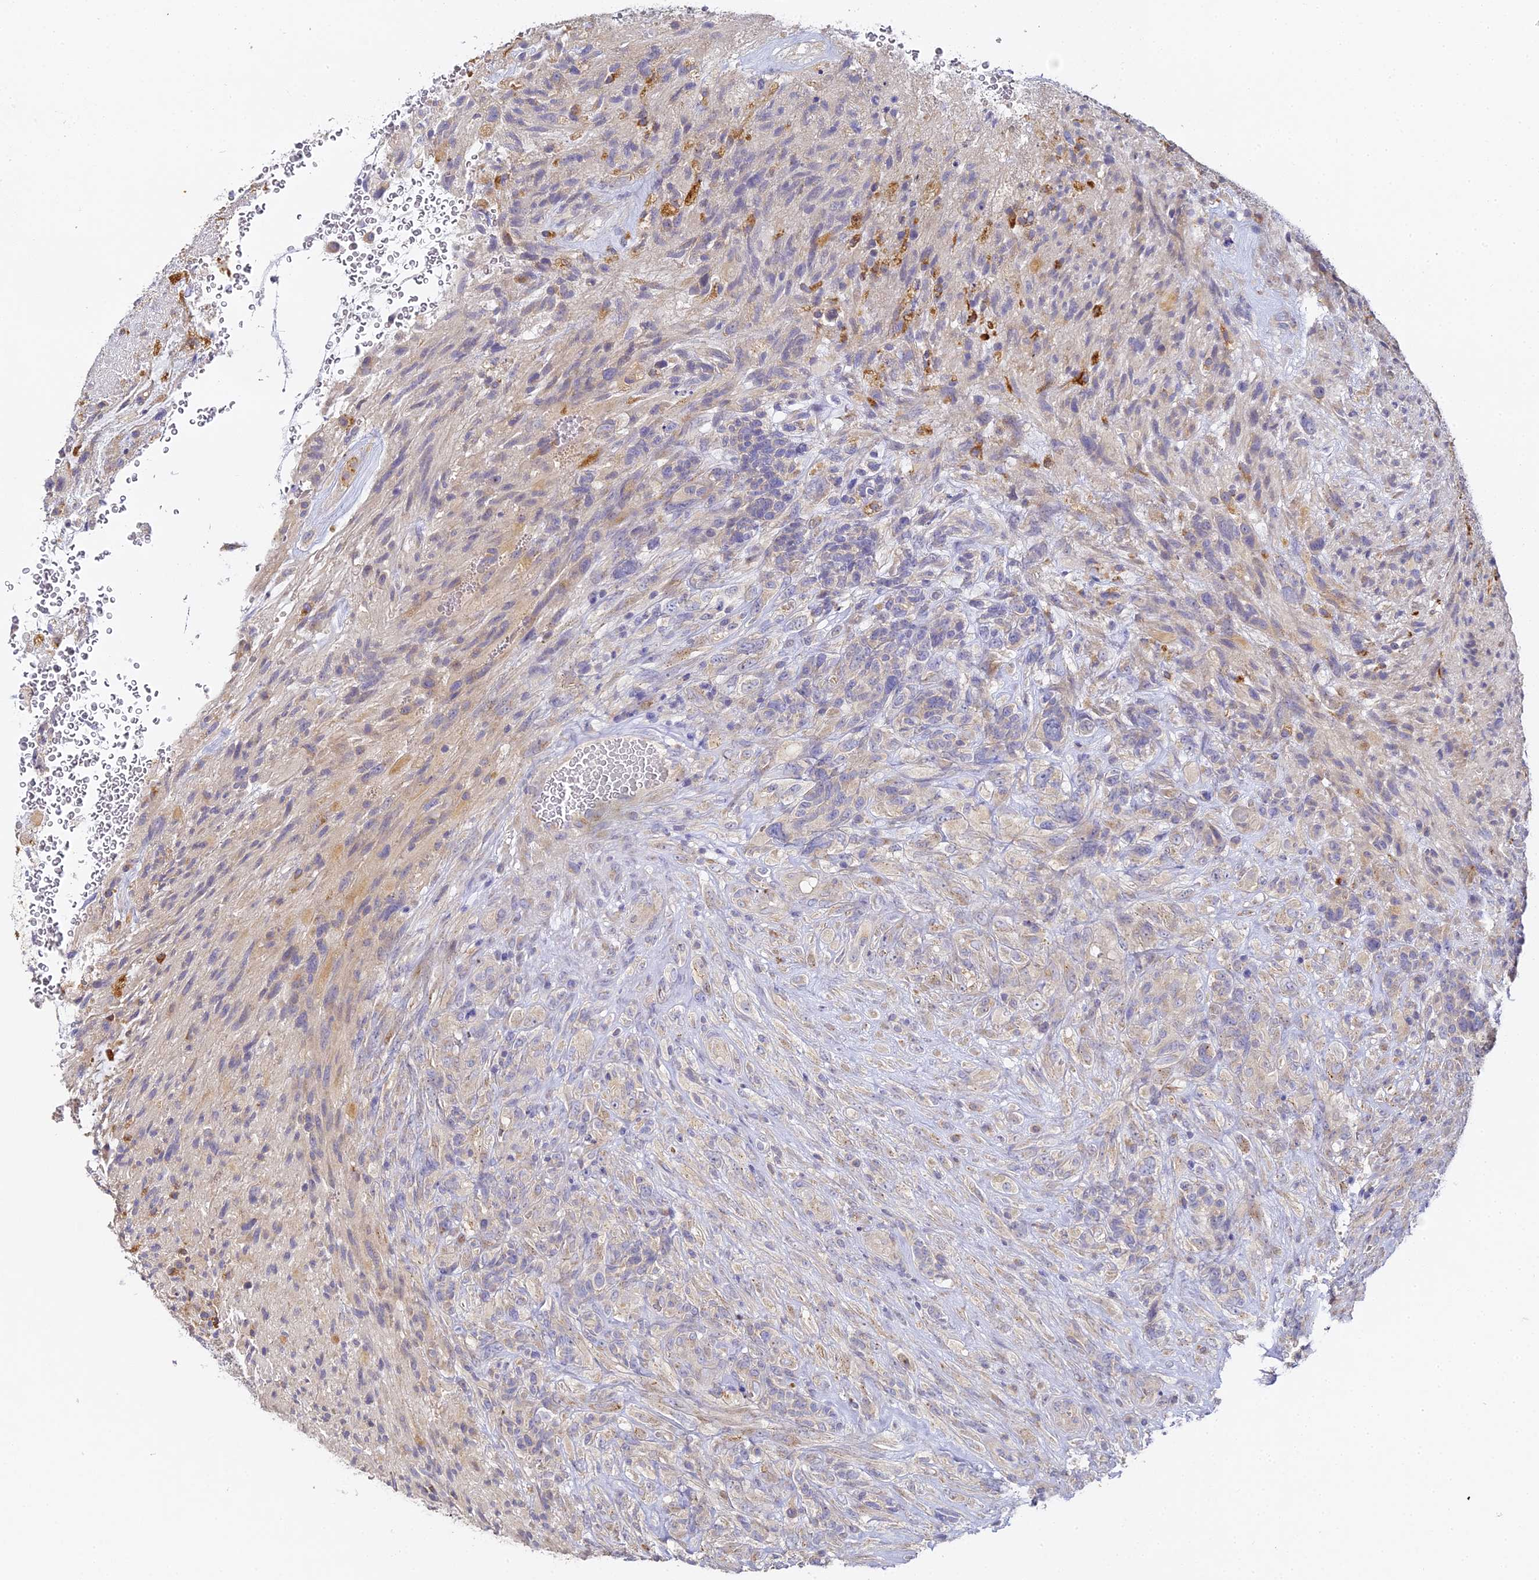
{"staining": {"intensity": "negative", "quantity": "none", "location": "none"}, "tissue": "glioma", "cell_type": "Tumor cells", "image_type": "cancer", "snomed": [{"axis": "morphology", "description": "Glioma, malignant, High grade"}, {"axis": "topography", "description": "Brain"}], "caption": "Immunohistochemistry (IHC) micrograph of neoplastic tissue: human glioma stained with DAB (3,3'-diaminobenzidine) displays no significant protein staining in tumor cells. (DAB (3,3'-diaminobenzidine) IHC, high magnification).", "gene": "DONSON", "patient": {"sex": "male", "age": 61}}